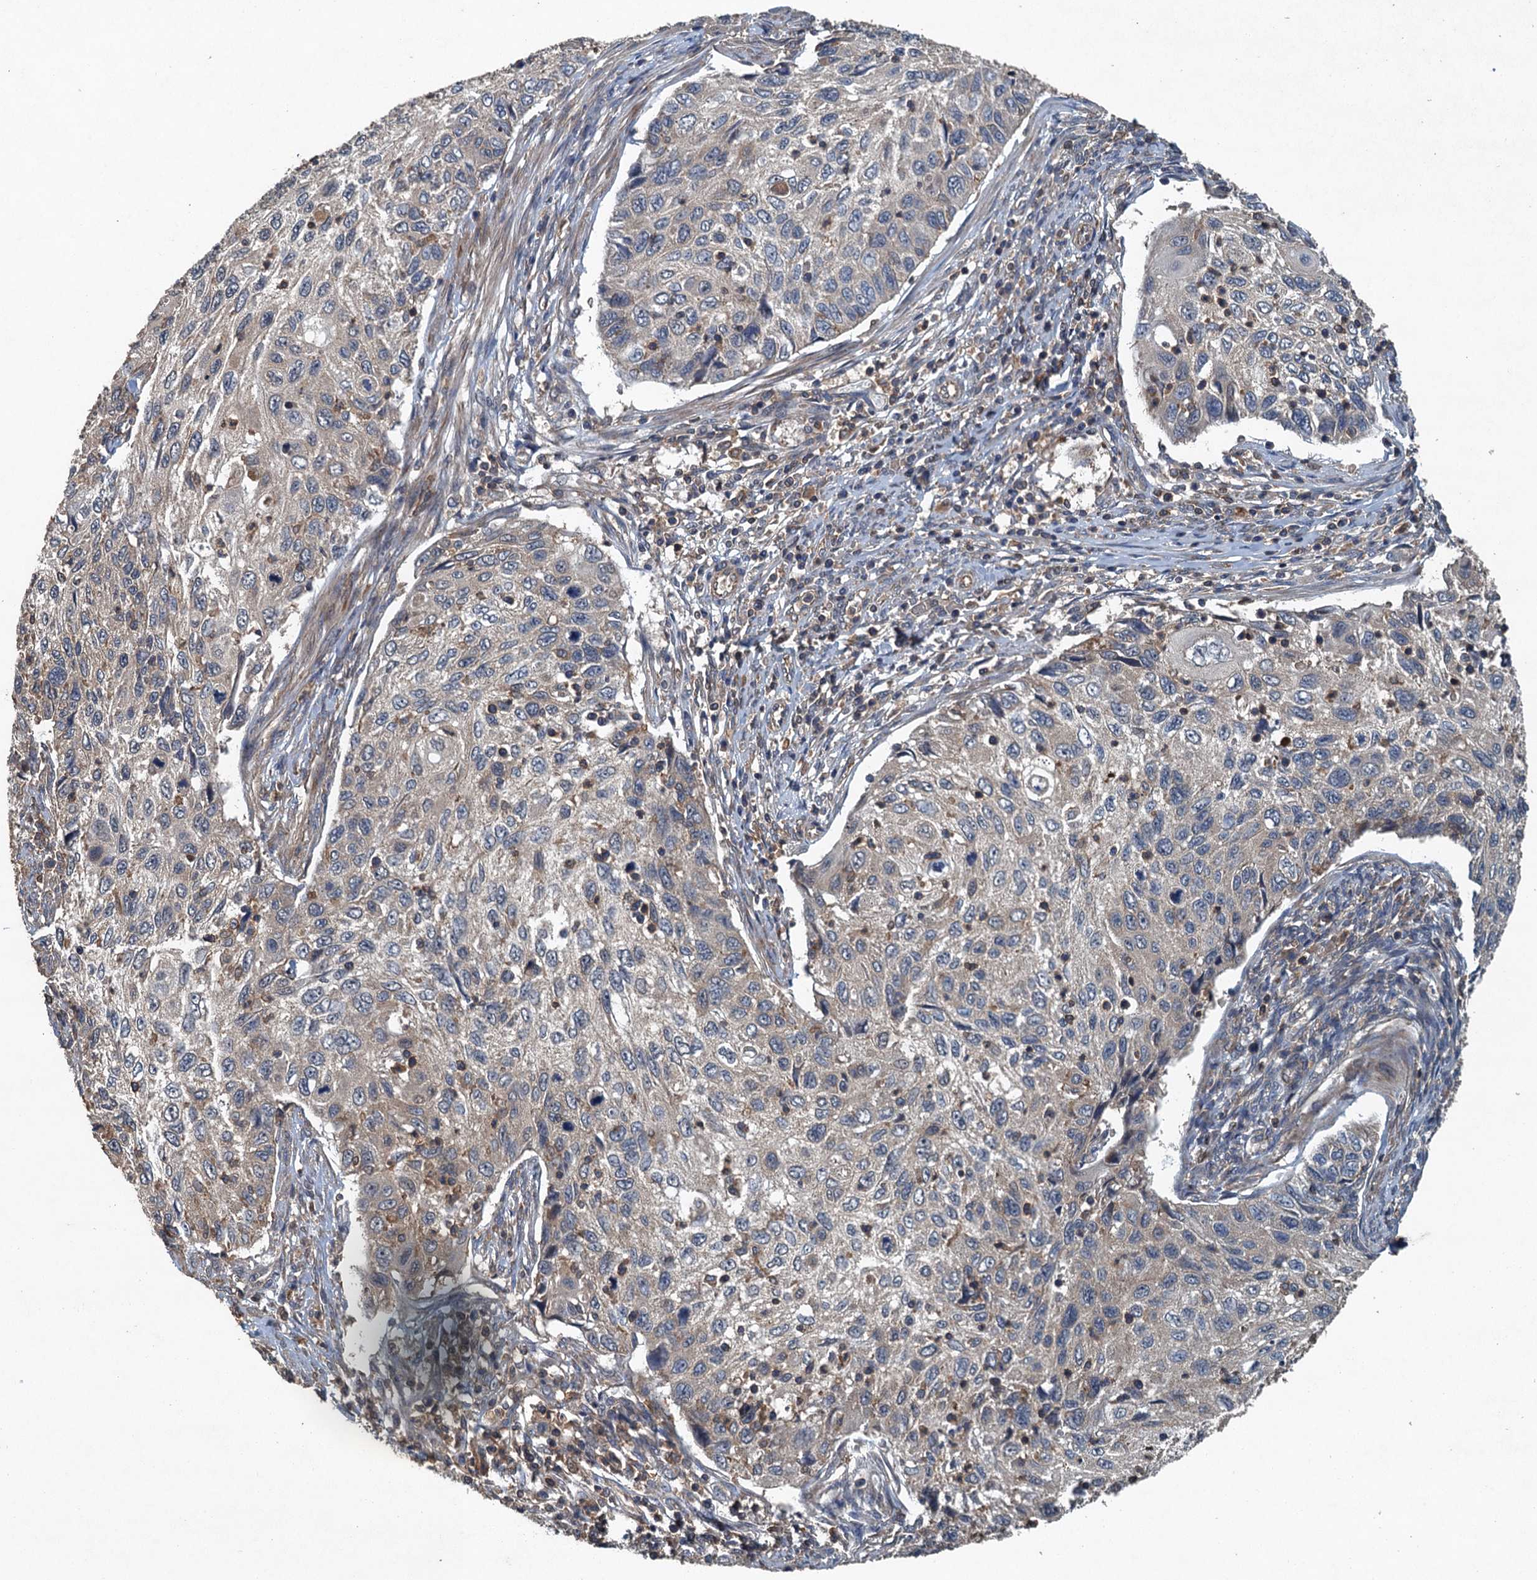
{"staining": {"intensity": "moderate", "quantity": "<25%", "location": "cytoplasmic/membranous"}, "tissue": "cervical cancer", "cell_type": "Tumor cells", "image_type": "cancer", "snomed": [{"axis": "morphology", "description": "Squamous cell carcinoma, NOS"}, {"axis": "topography", "description": "Cervix"}], "caption": "Cervical squamous cell carcinoma stained with a protein marker displays moderate staining in tumor cells.", "gene": "BORCS5", "patient": {"sex": "female", "age": 70}}